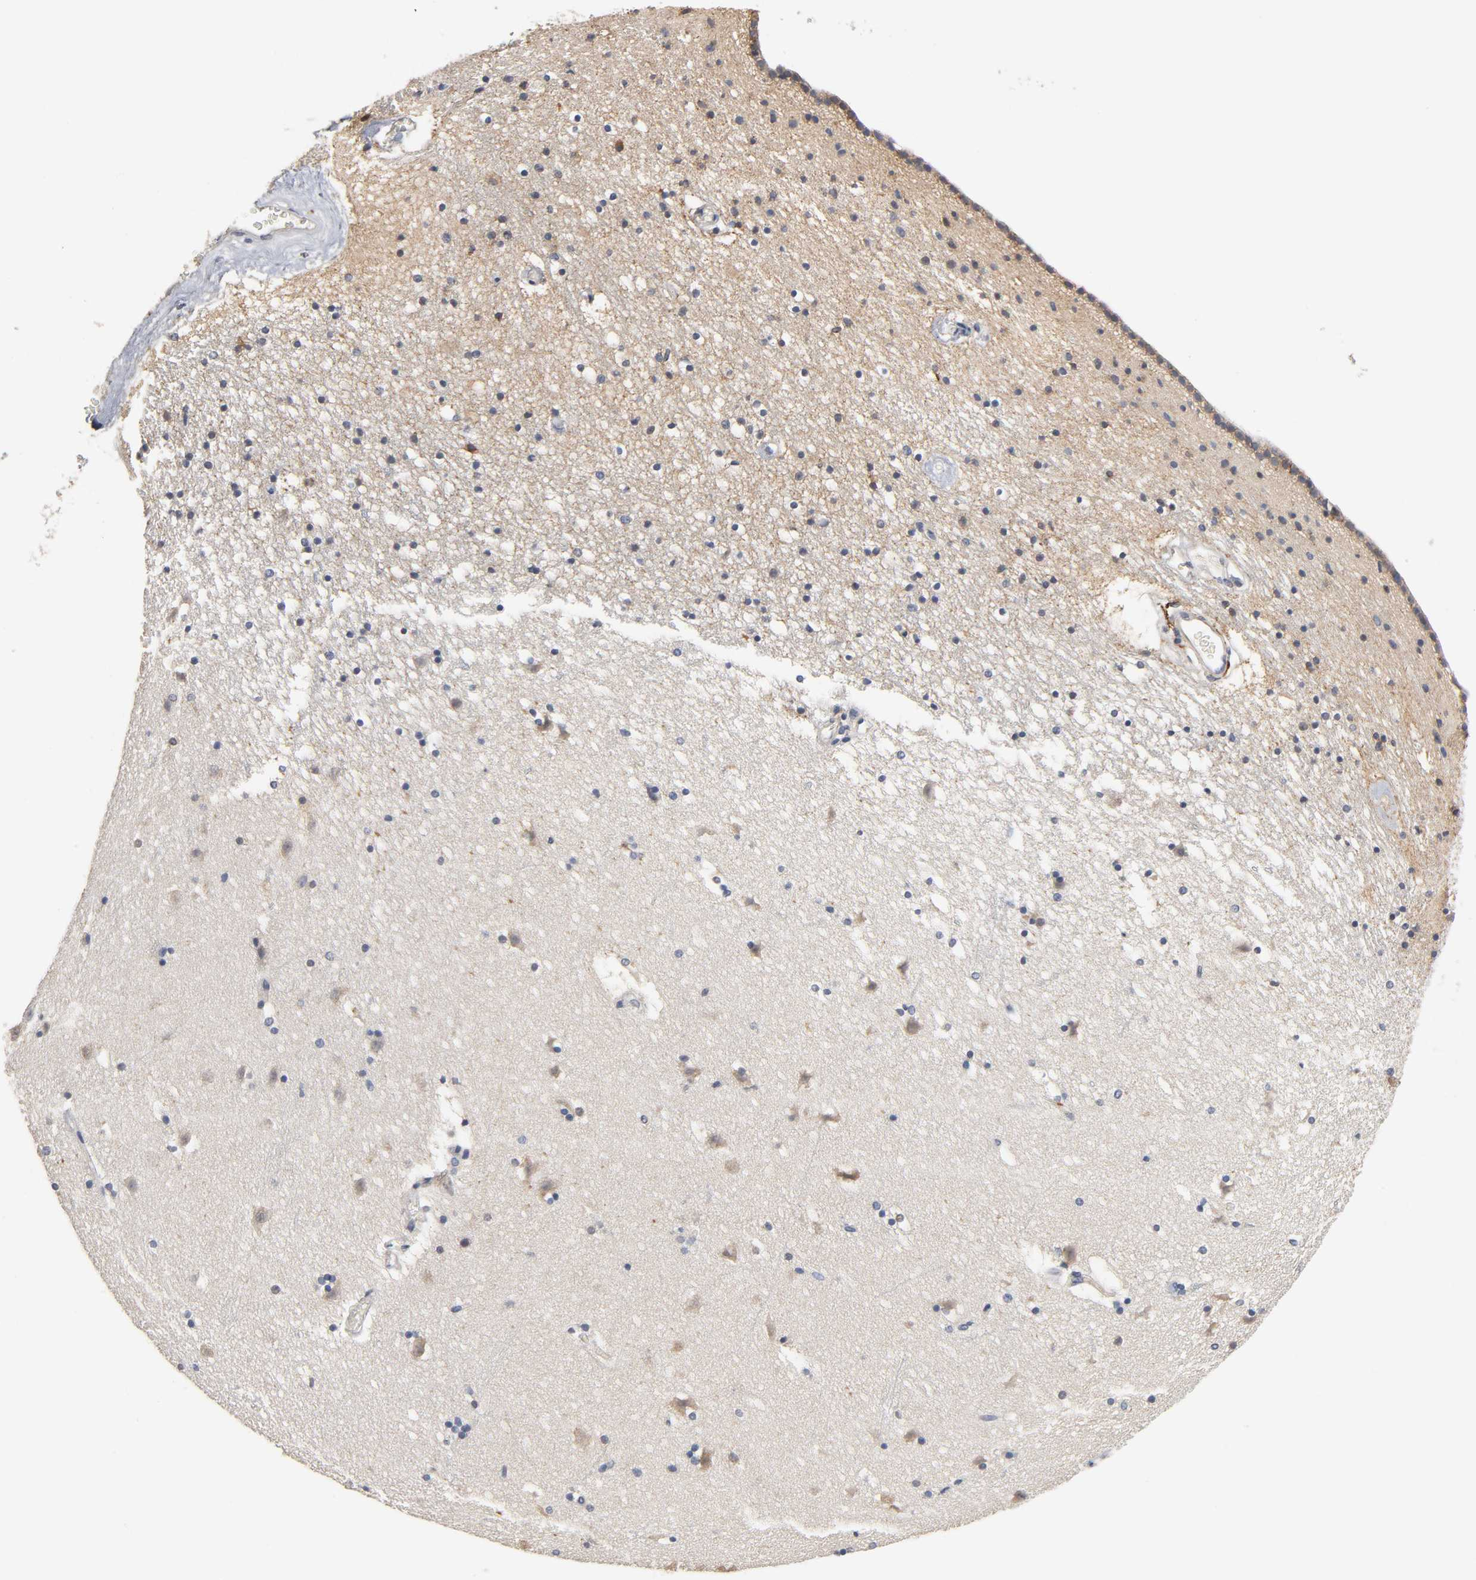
{"staining": {"intensity": "negative", "quantity": "none", "location": "none"}, "tissue": "caudate", "cell_type": "Glial cells", "image_type": "normal", "snomed": [{"axis": "morphology", "description": "Normal tissue, NOS"}, {"axis": "topography", "description": "Lateral ventricle wall"}], "caption": "The micrograph shows no significant expression in glial cells of caudate.", "gene": "HDLBP", "patient": {"sex": "male", "age": 45}}